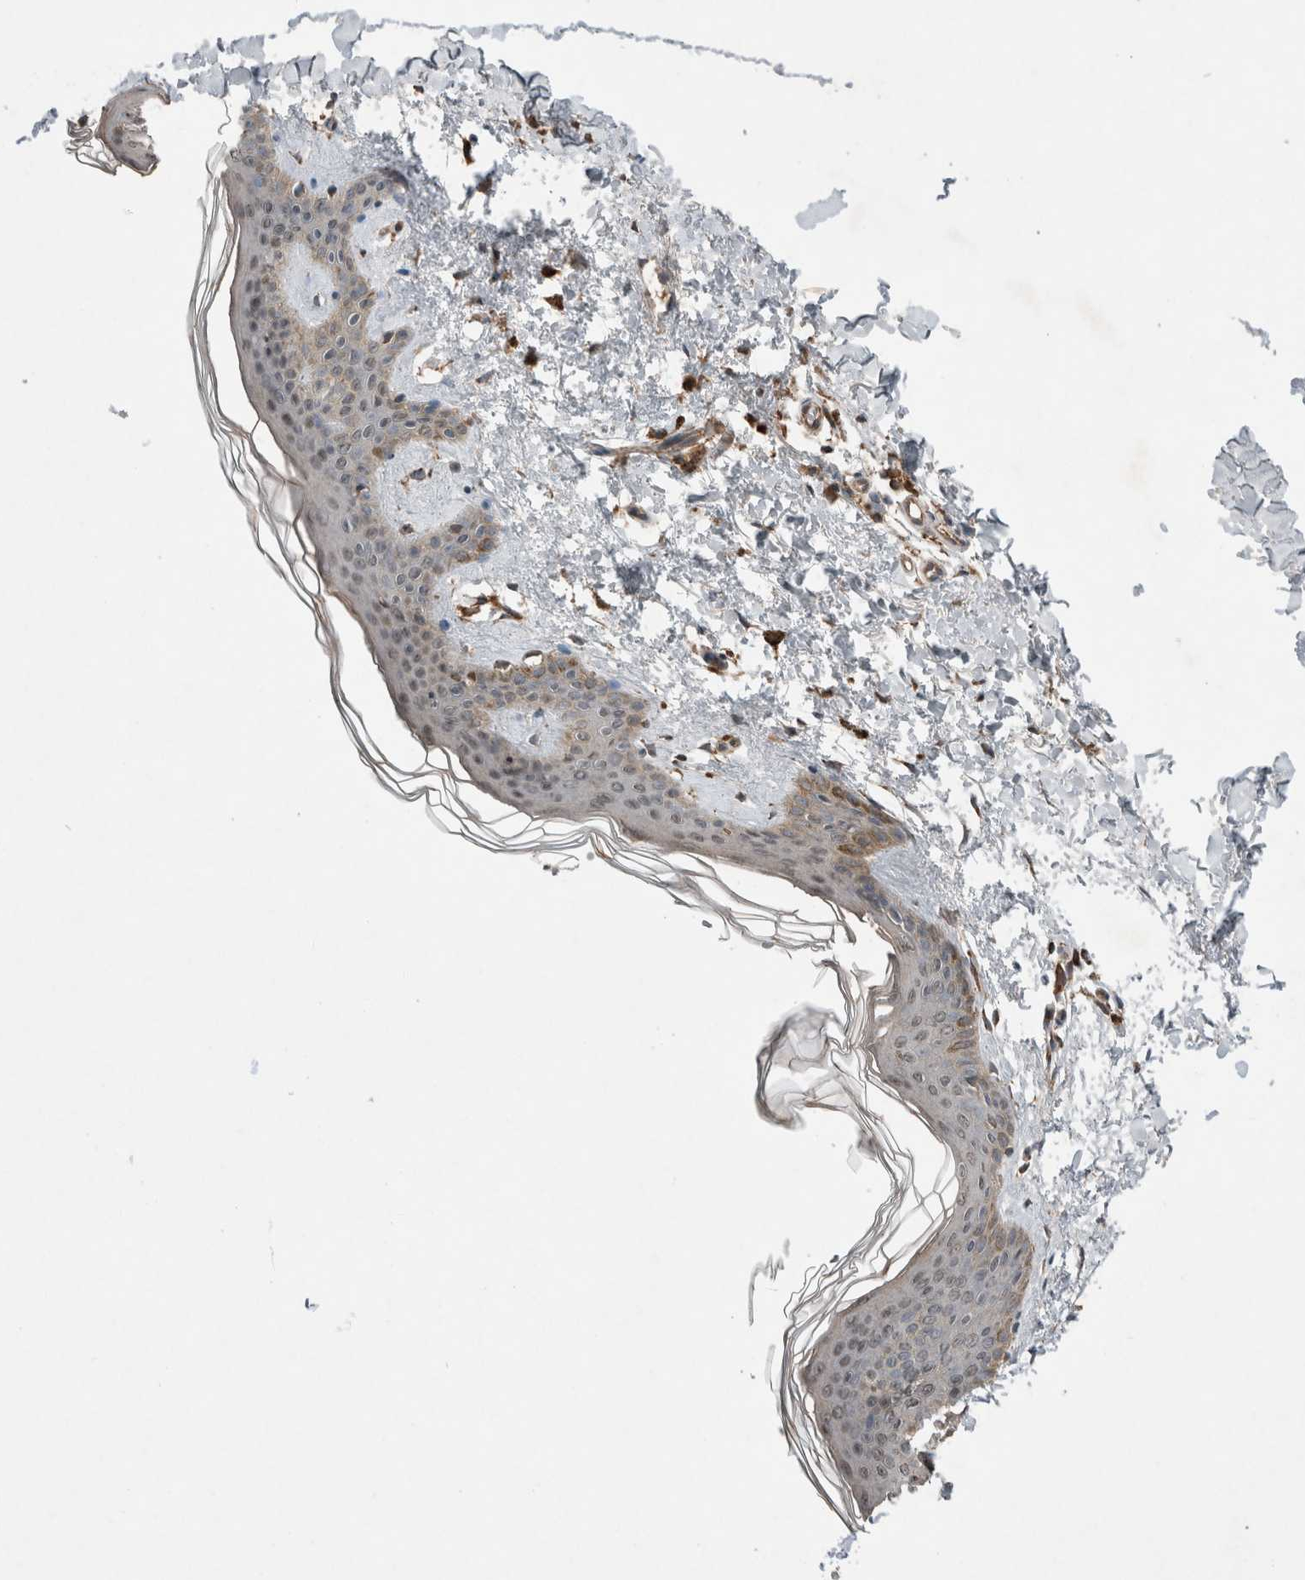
{"staining": {"intensity": "moderate", "quantity": ">75%", "location": "cytoplasmic/membranous"}, "tissue": "skin", "cell_type": "Fibroblasts", "image_type": "normal", "snomed": [{"axis": "morphology", "description": "Normal tissue, NOS"}, {"axis": "topography", "description": "Skin"}], "caption": "Protein staining reveals moderate cytoplasmic/membranous staining in about >75% of fibroblasts in unremarkable skin.", "gene": "KLK14", "patient": {"sex": "female", "age": 46}}